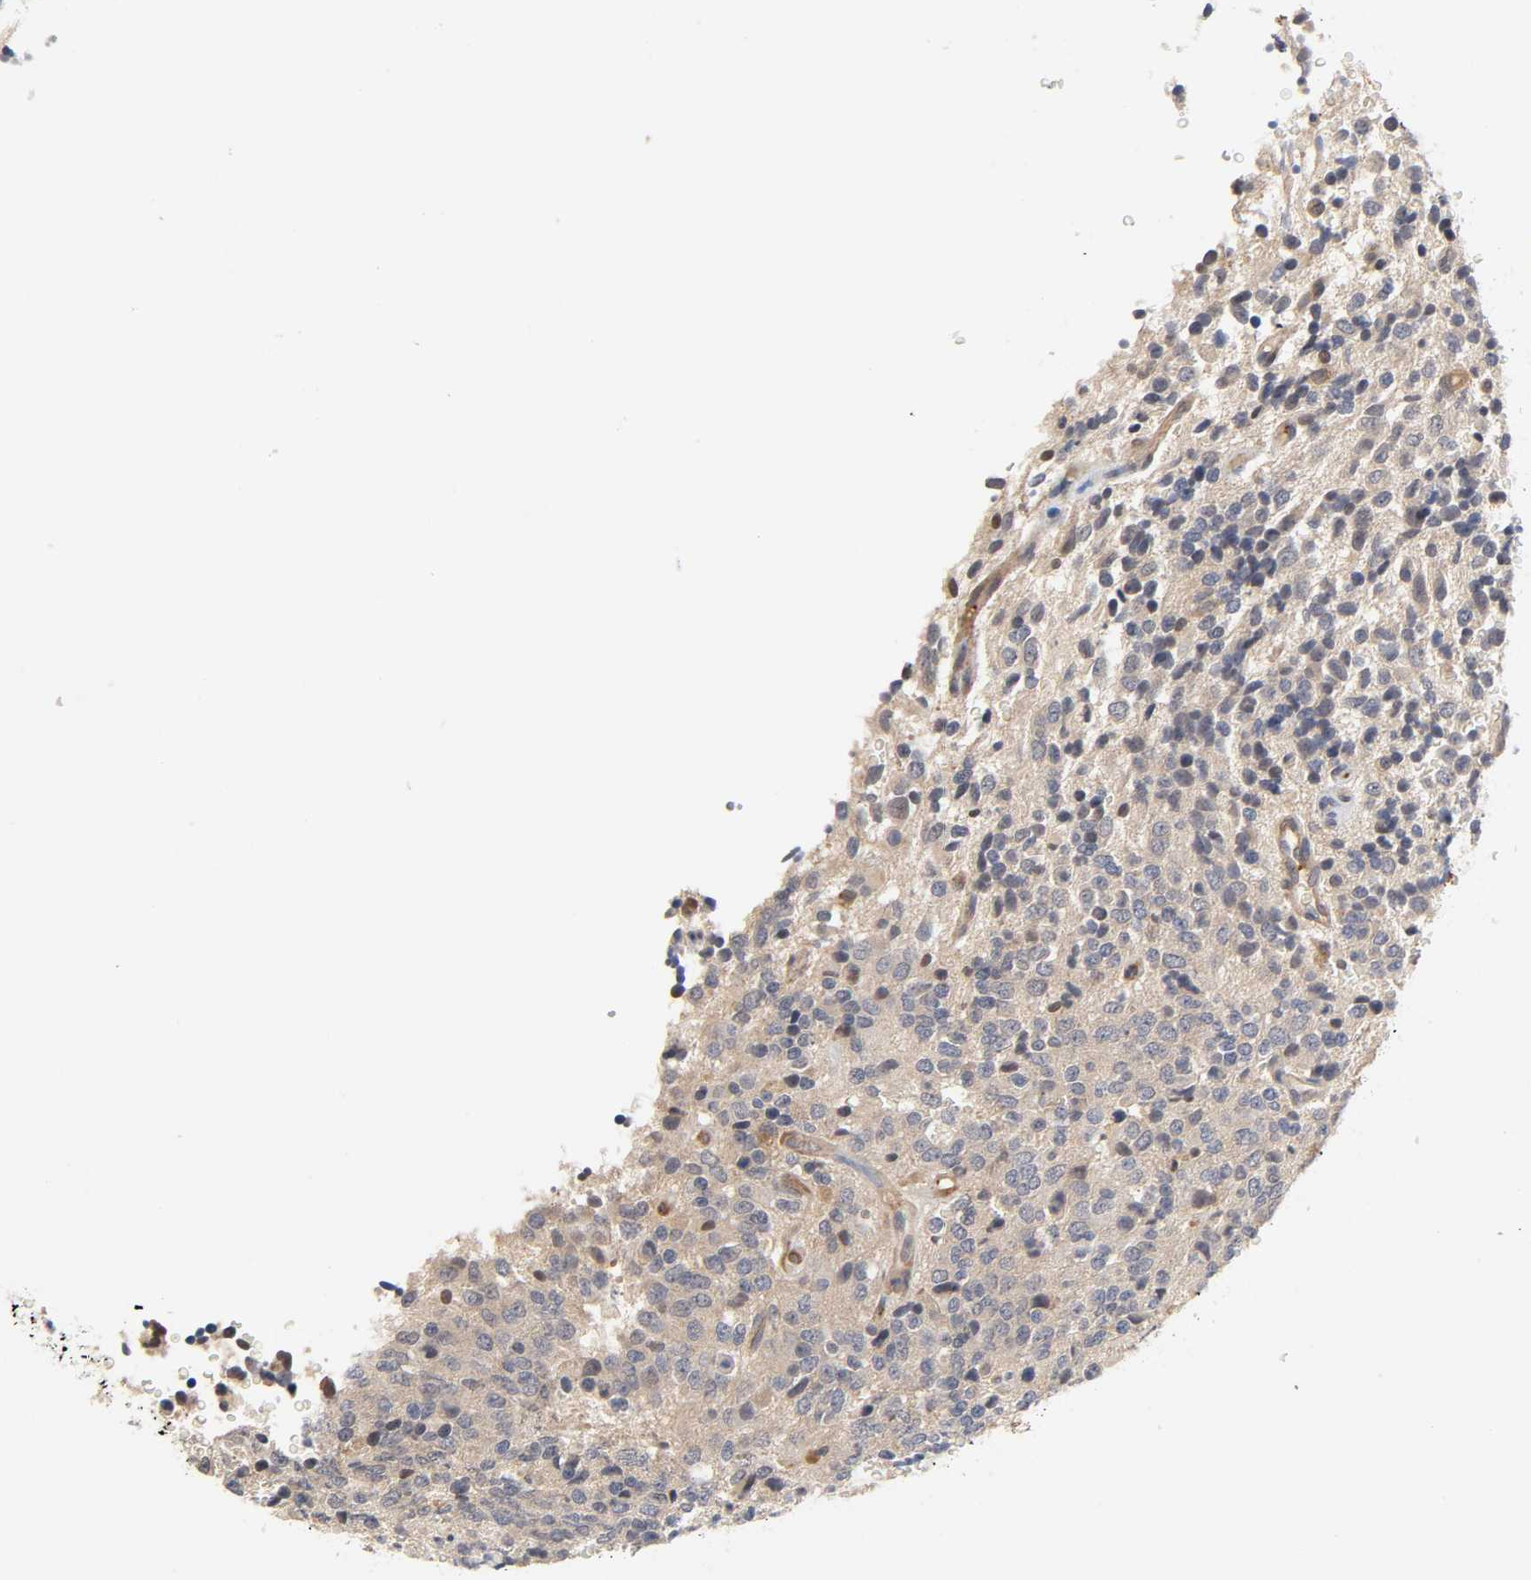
{"staining": {"intensity": "negative", "quantity": "none", "location": "none"}, "tissue": "glioma", "cell_type": "Tumor cells", "image_type": "cancer", "snomed": [{"axis": "morphology", "description": "Glioma, malignant, High grade"}, {"axis": "topography", "description": "pancreas cauda"}], "caption": "This is an IHC photomicrograph of human malignant glioma (high-grade). There is no expression in tumor cells.", "gene": "PDE5A", "patient": {"sex": "male", "age": 60}}